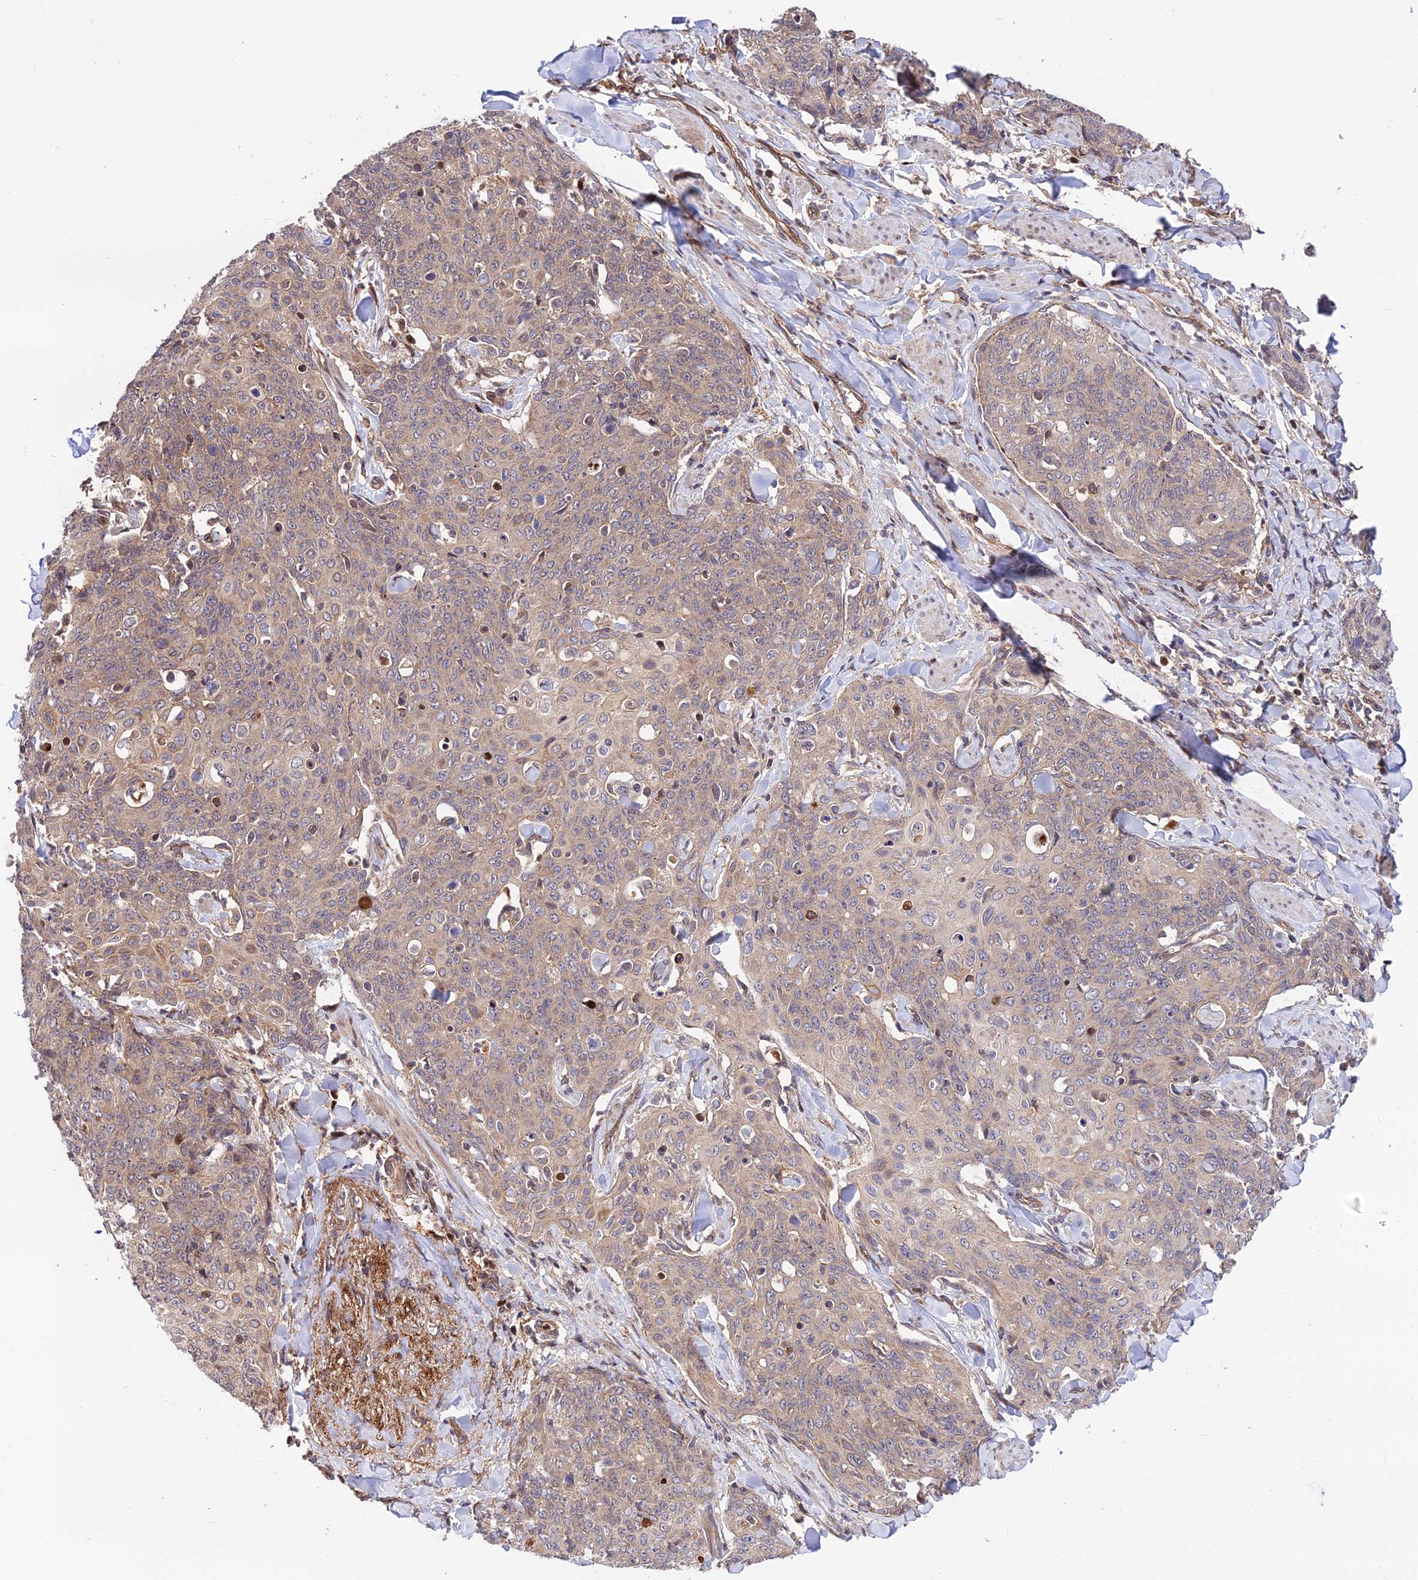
{"staining": {"intensity": "weak", "quantity": ">75%", "location": "cytoplasmic/membranous"}, "tissue": "skin cancer", "cell_type": "Tumor cells", "image_type": "cancer", "snomed": [{"axis": "morphology", "description": "Squamous cell carcinoma, NOS"}, {"axis": "topography", "description": "Skin"}, {"axis": "topography", "description": "Vulva"}], "caption": "IHC histopathology image of neoplastic tissue: human skin squamous cell carcinoma stained using immunohistochemistry reveals low levels of weak protein expression localized specifically in the cytoplasmic/membranous of tumor cells, appearing as a cytoplasmic/membranous brown color.", "gene": "SMG6", "patient": {"sex": "female", "age": 85}}